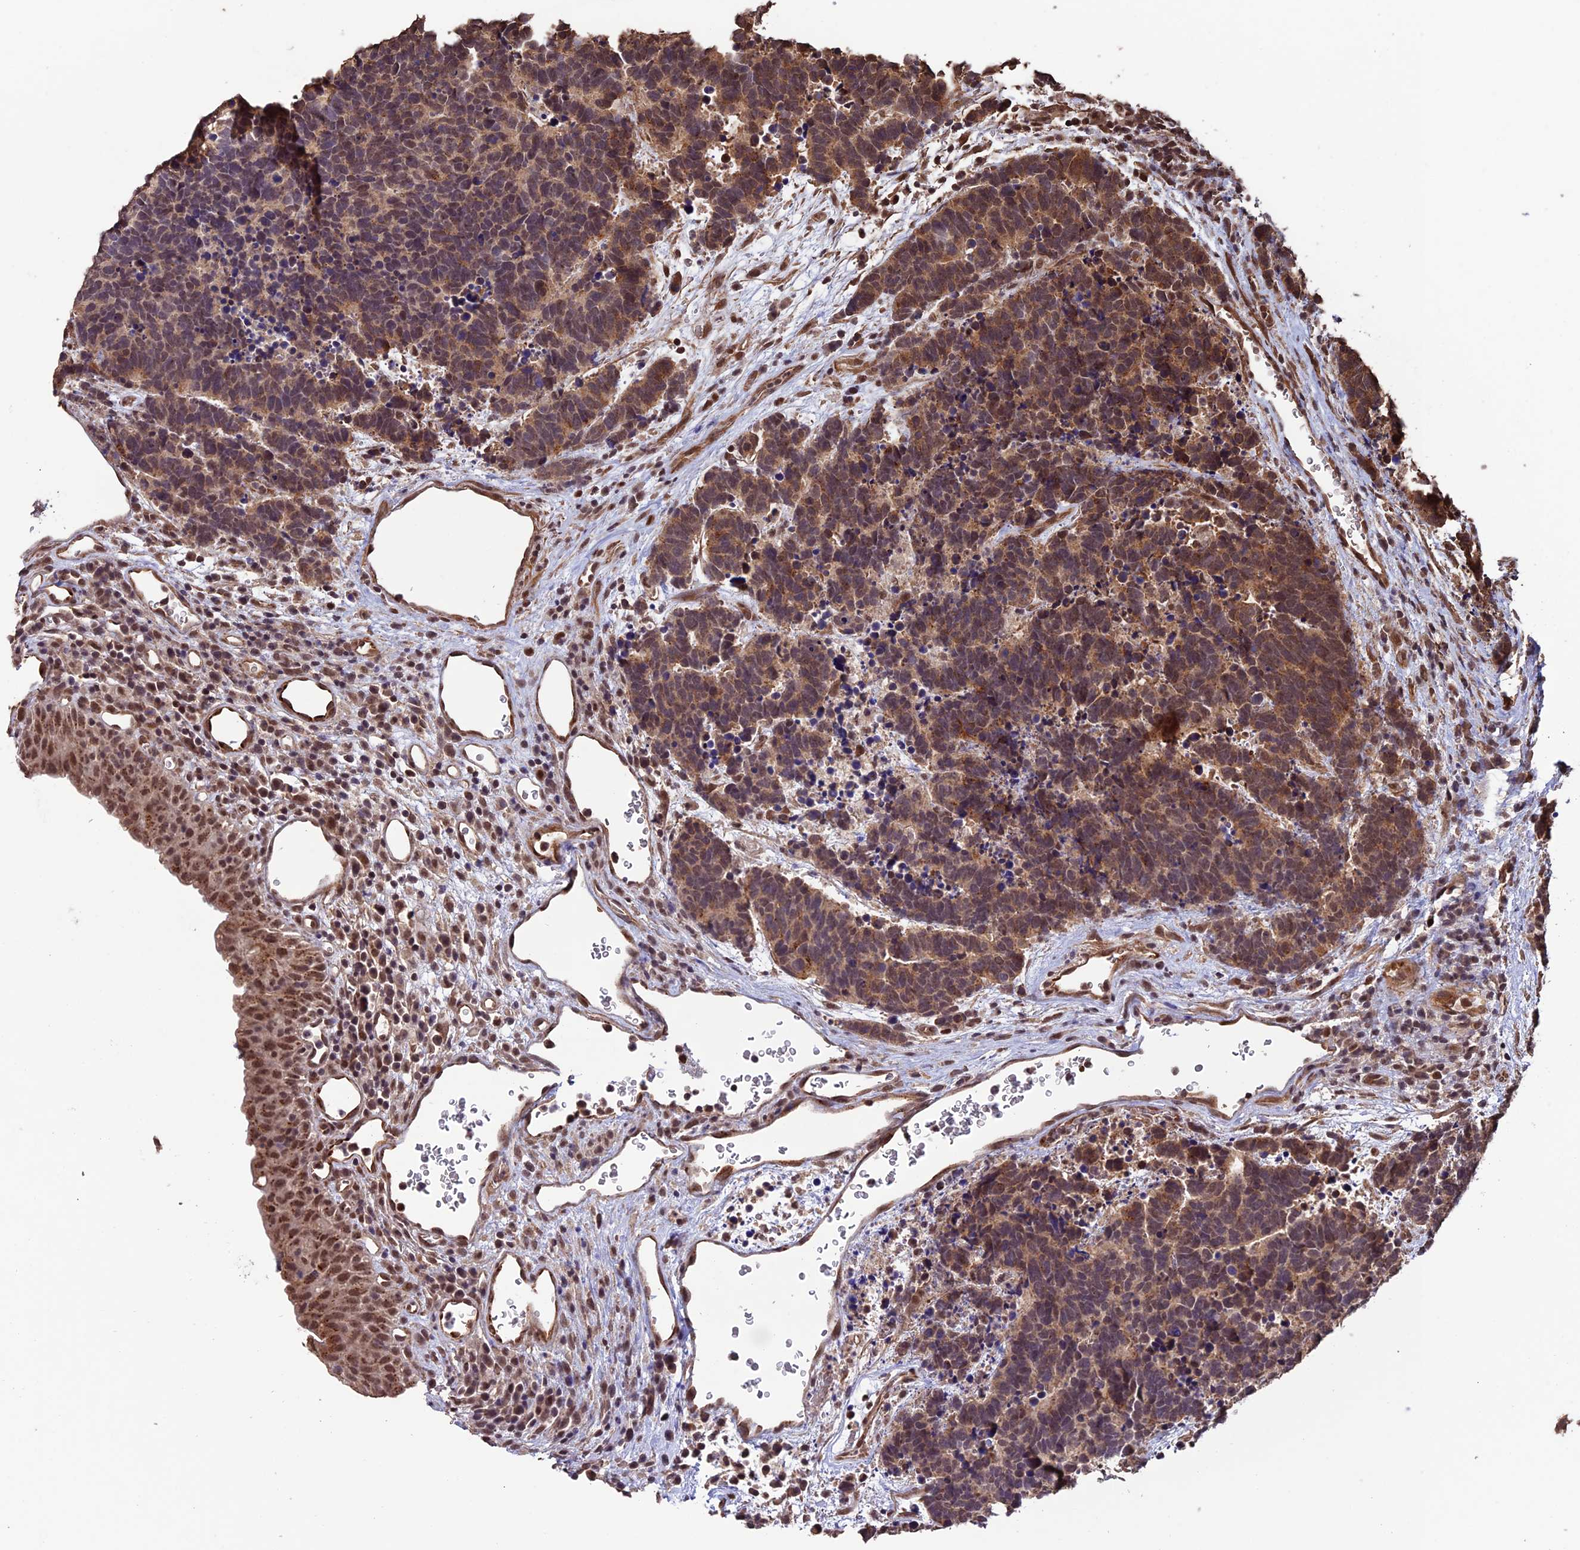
{"staining": {"intensity": "moderate", "quantity": ">75%", "location": "cytoplasmic/membranous"}, "tissue": "carcinoid", "cell_type": "Tumor cells", "image_type": "cancer", "snomed": [{"axis": "morphology", "description": "Carcinoma, NOS"}, {"axis": "morphology", "description": "Carcinoid, malignant, NOS"}, {"axis": "topography", "description": "Urinary bladder"}], "caption": "A brown stain labels moderate cytoplasmic/membranous staining of a protein in malignant carcinoid tumor cells.", "gene": "CABIN1", "patient": {"sex": "male", "age": 57}}